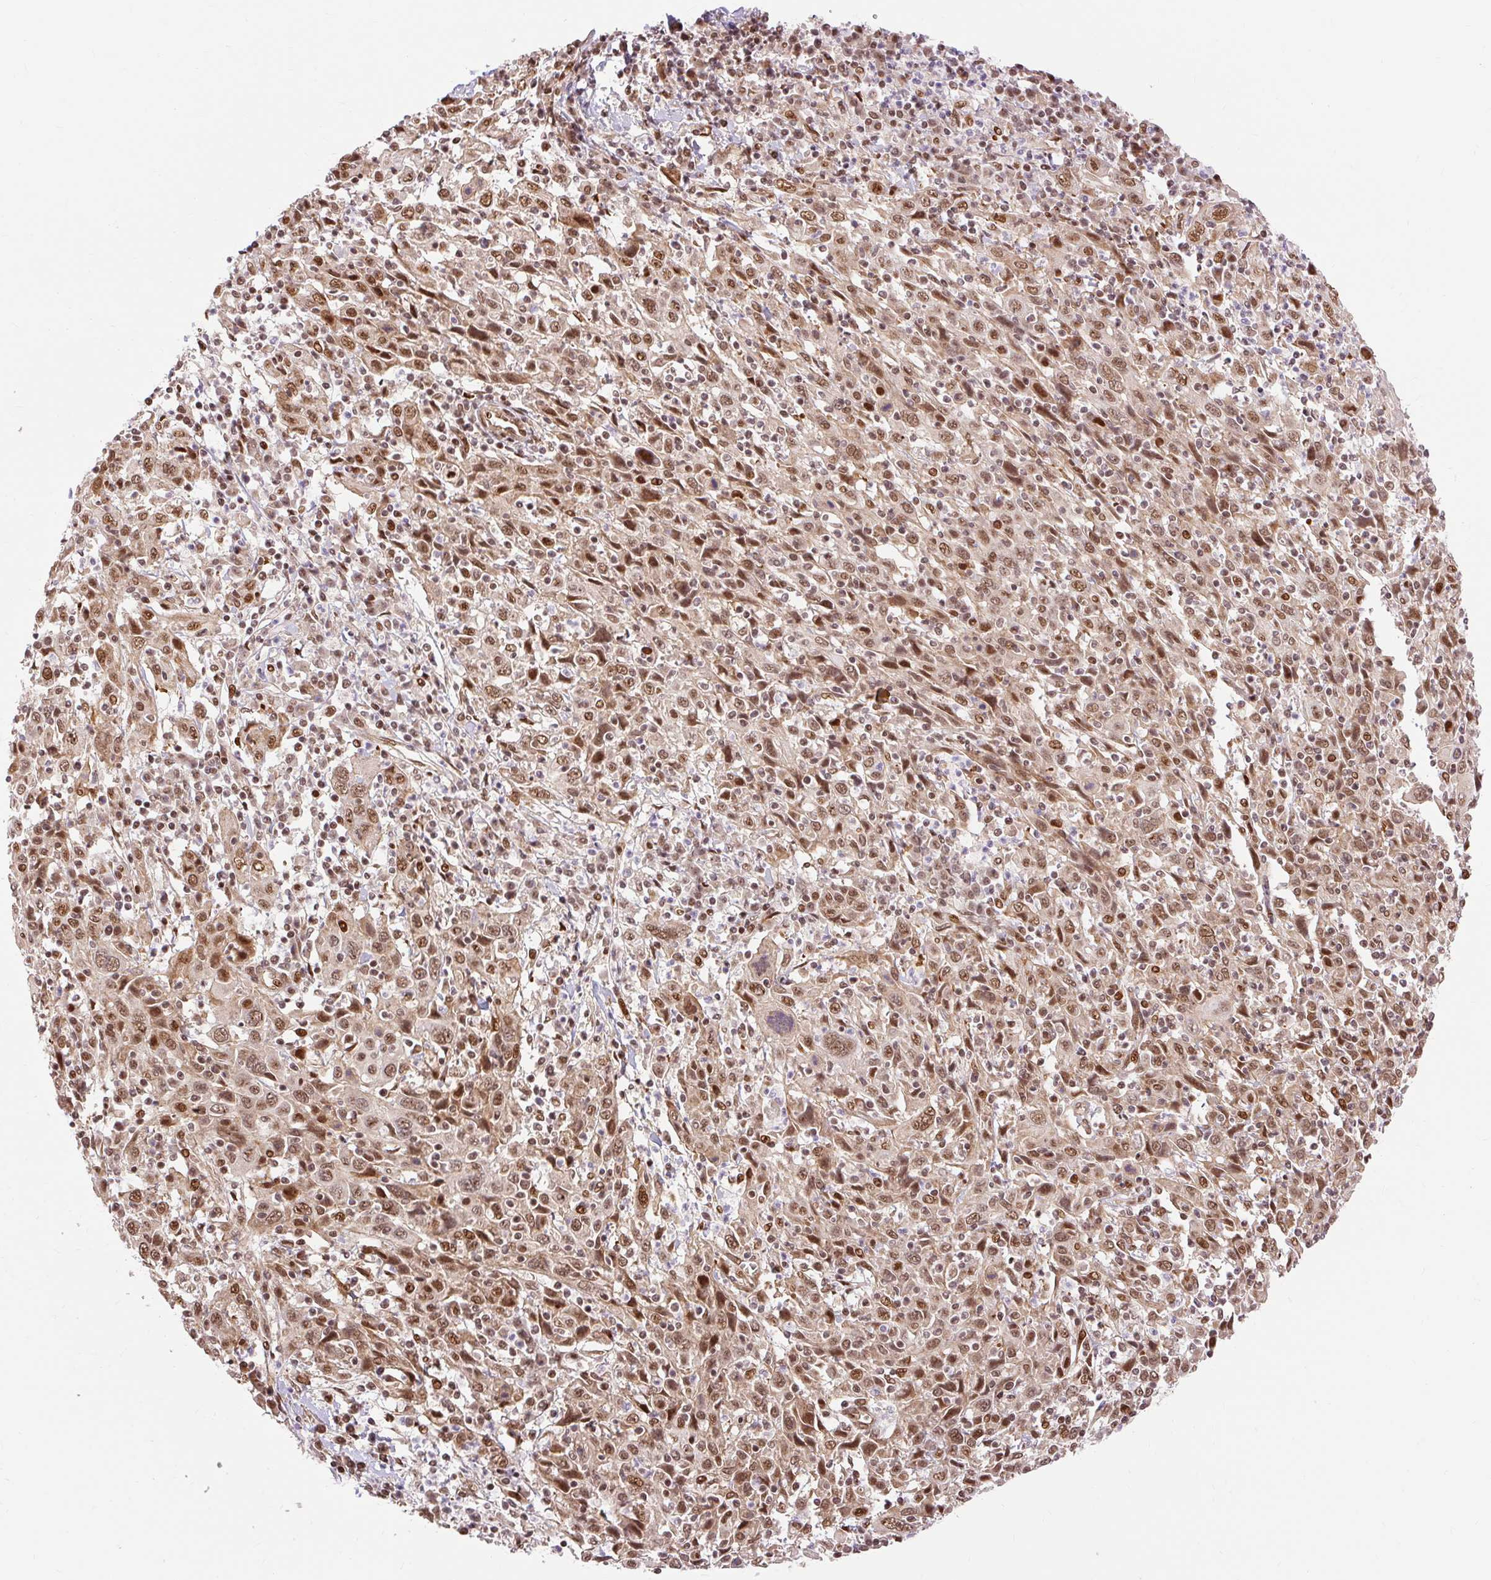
{"staining": {"intensity": "moderate", "quantity": ">75%", "location": "nuclear"}, "tissue": "cervical cancer", "cell_type": "Tumor cells", "image_type": "cancer", "snomed": [{"axis": "morphology", "description": "Squamous cell carcinoma, NOS"}, {"axis": "topography", "description": "Cervix"}], "caption": "Cervical cancer stained with a brown dye reveals moderate nuclear positive expression in approximately >75% of tumor cells.", "gene": "MECOM", "patient": {"sex": "female", "age": 46}}